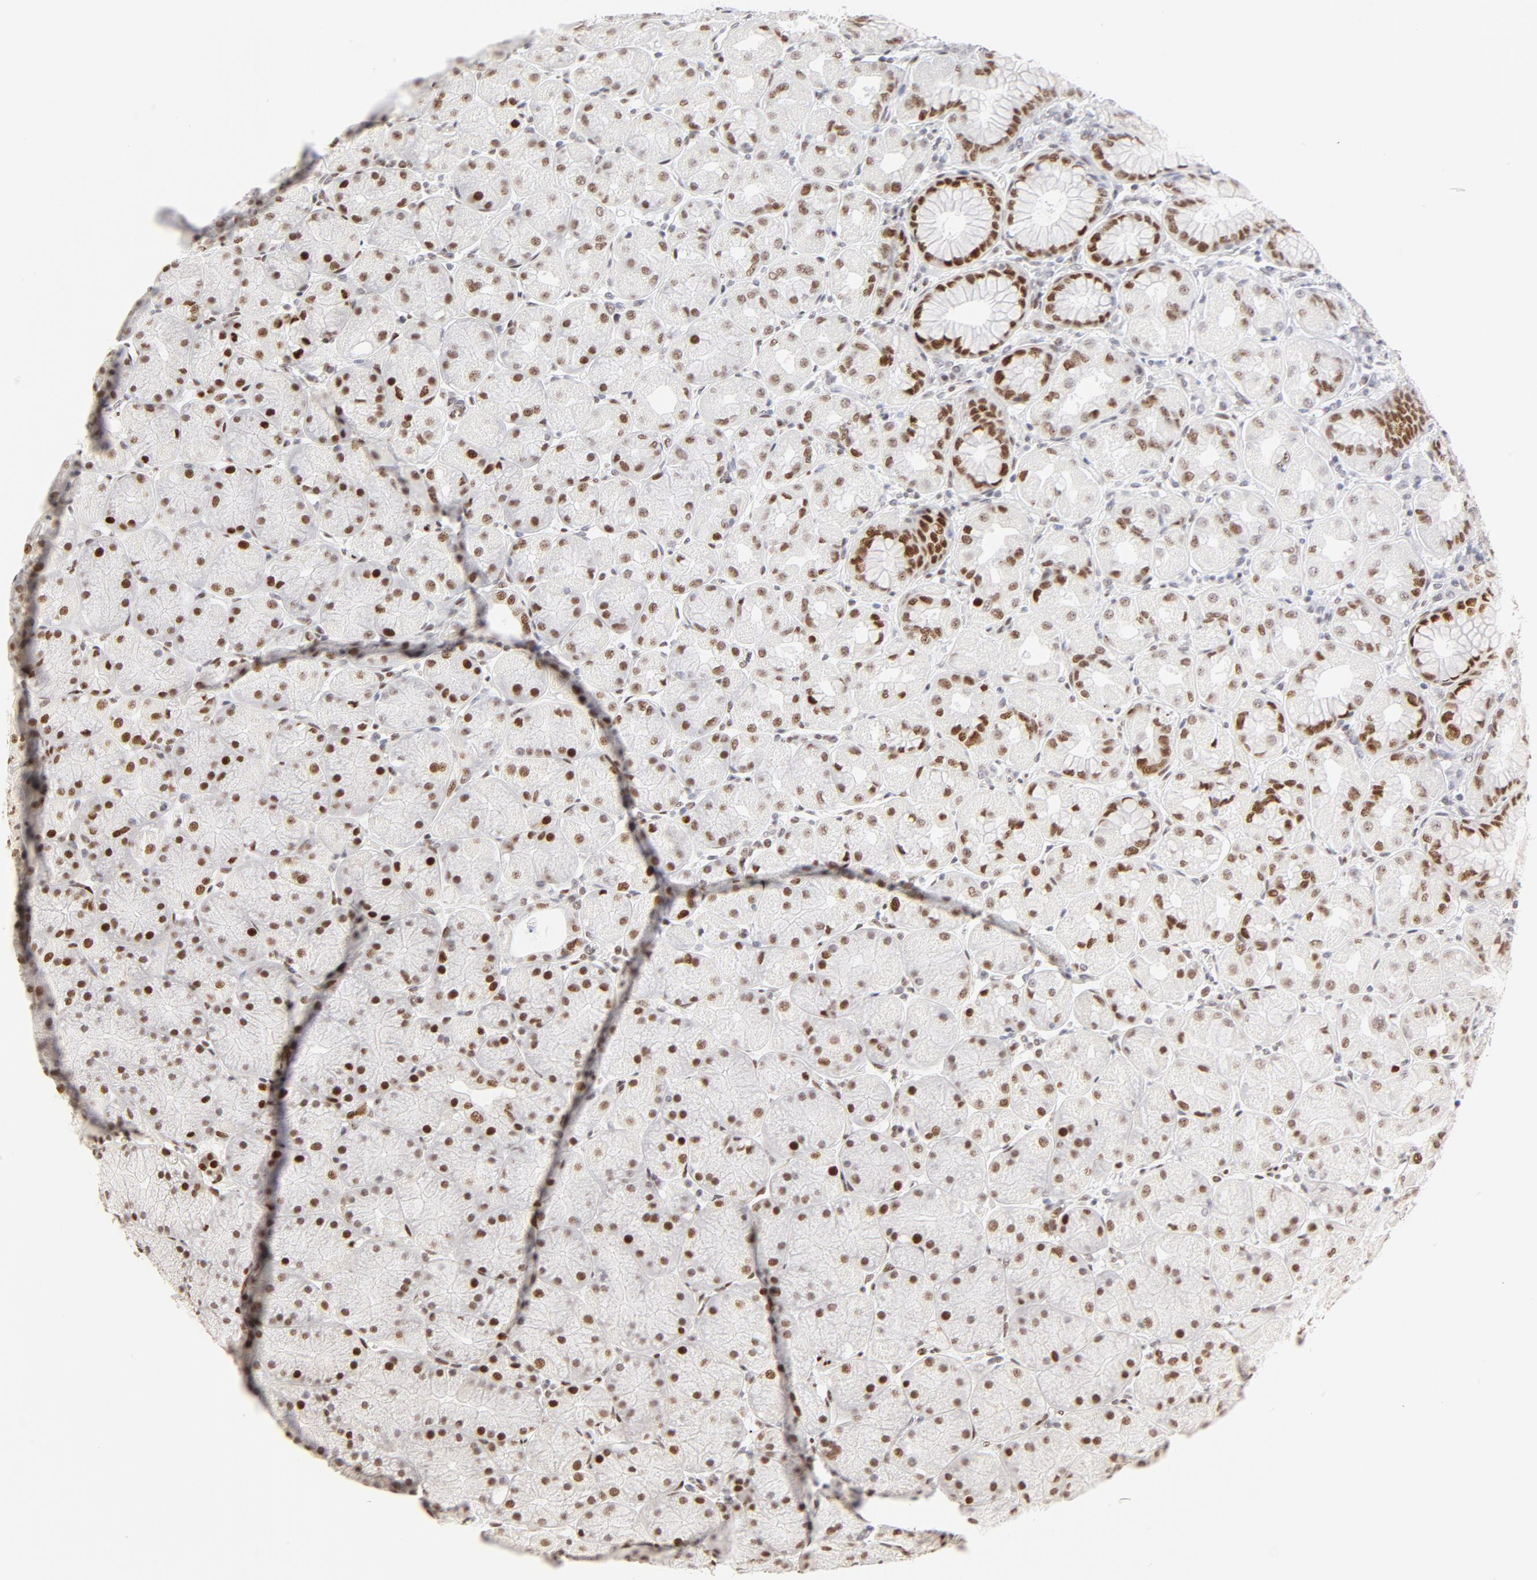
{"staining": {"intensity": "moderate", "quantity": "25%-75%", "location": "nuclear"}, "tissue": "stomach", "cell_type": "Glandular cells", "image_type": "normal", "snomed": [{"axis": "morphology", "description": "Normal tissue, NOS"}, {"axis": "topography", "description": "Stomach, upper"}], "caption": "This is a histology image of IHC staining of normal stomach, which shows moderate staining in the nuclear of glandular cells.", "gene": "GTF2I", "patient": {"sex": "female", "age": 56}}